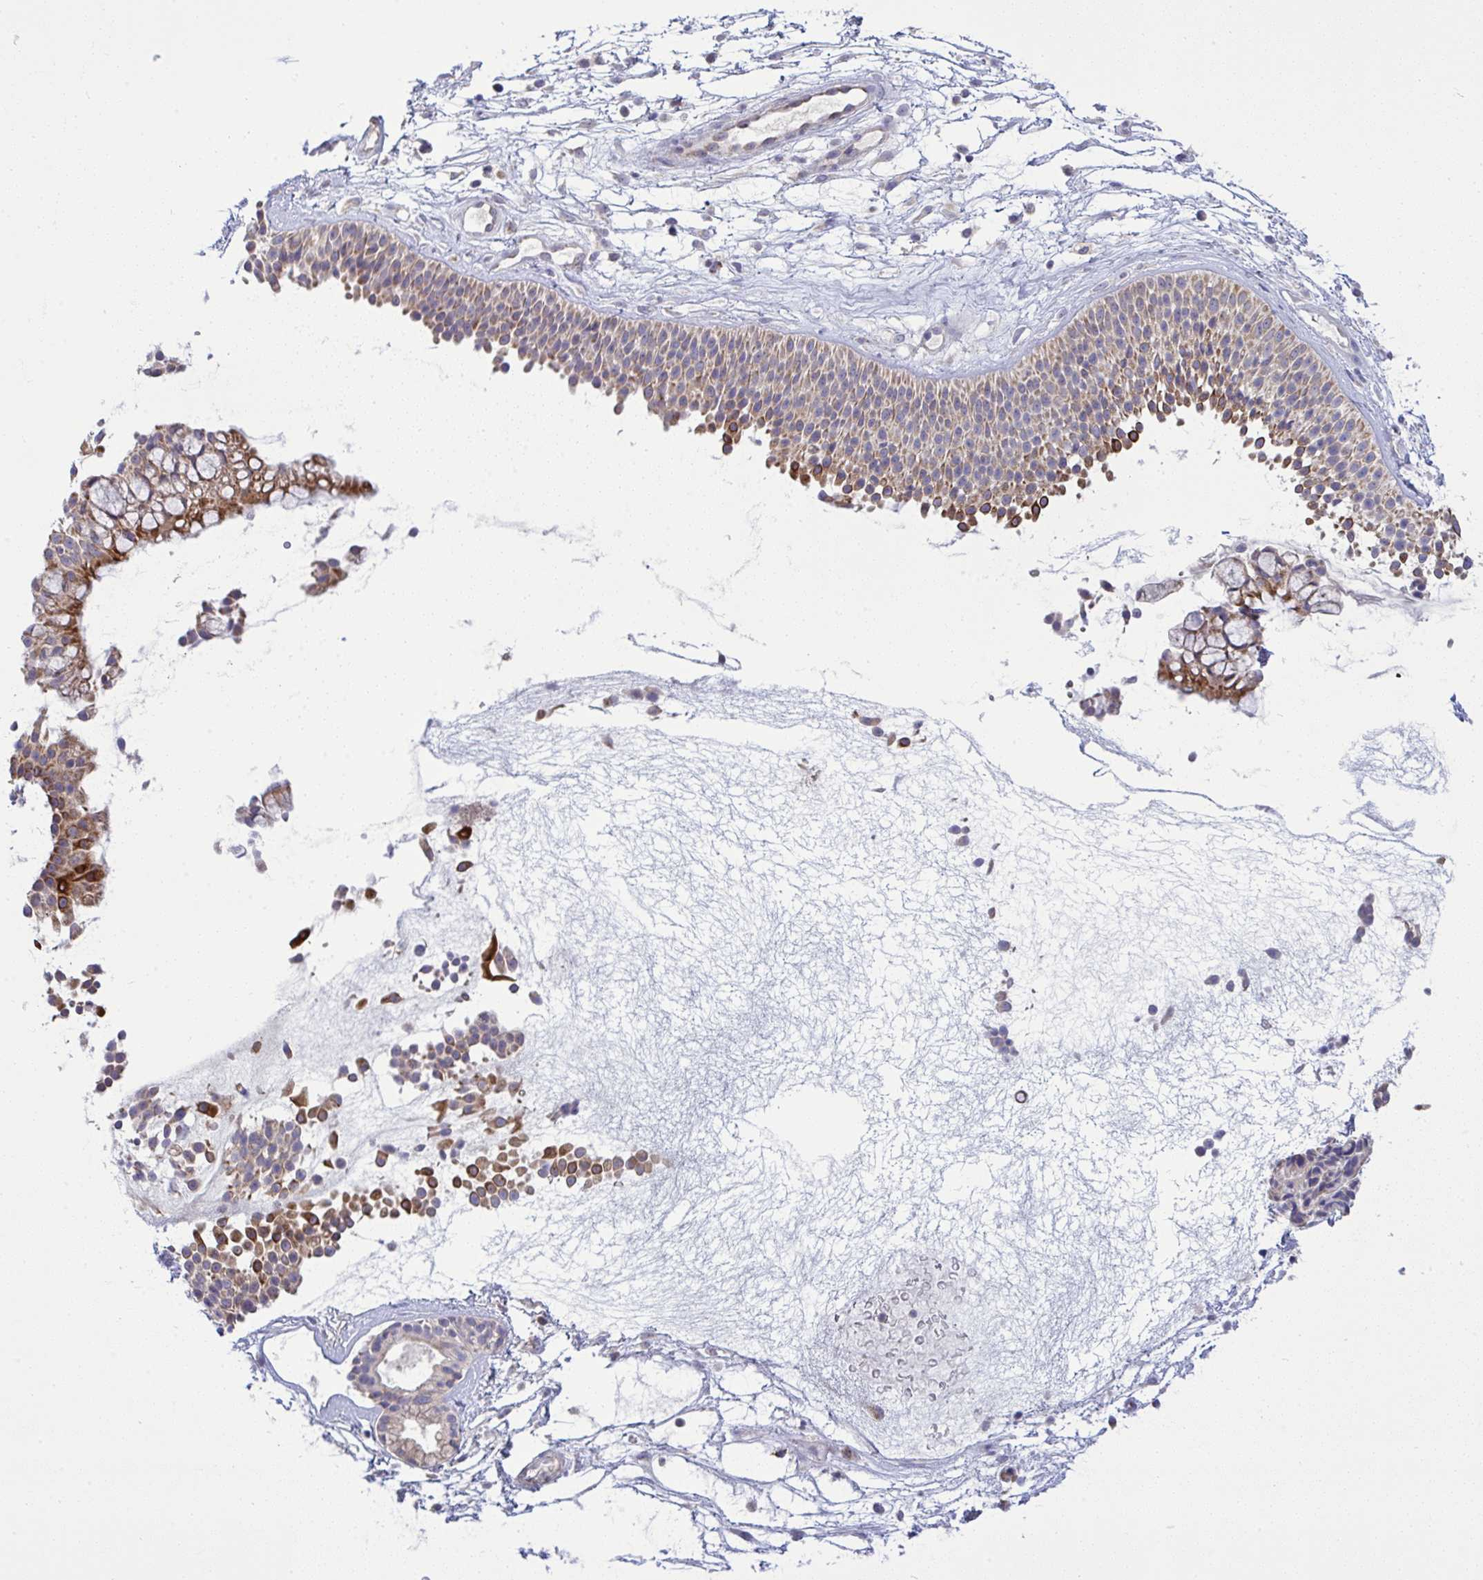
{"staining": {"intensity": "moderate", "quantity": ">75%", "location": "cytoplasmic/membranous"}, "tissue": "nasopharynx", "cell_type": "Respiratory epithelial cells", "image_type": "normal", "snomed": [{"axis": "morphology", "description": "Normal tissue, NOS"}, {"axis": "topography", "description": "Nasopharynx"}], "caption": "High-magnification brightfield microscopy of normal nasopharynx stained with DAB (brown) and counterstained with hematoxylin (blue). respiratory epithelial cells exhibit moderate cytoplasmic/membranous expression is seen in about>75% of cells.", "gene": "NDUFA7", "patient": {"sex": "male", "age": 56}}